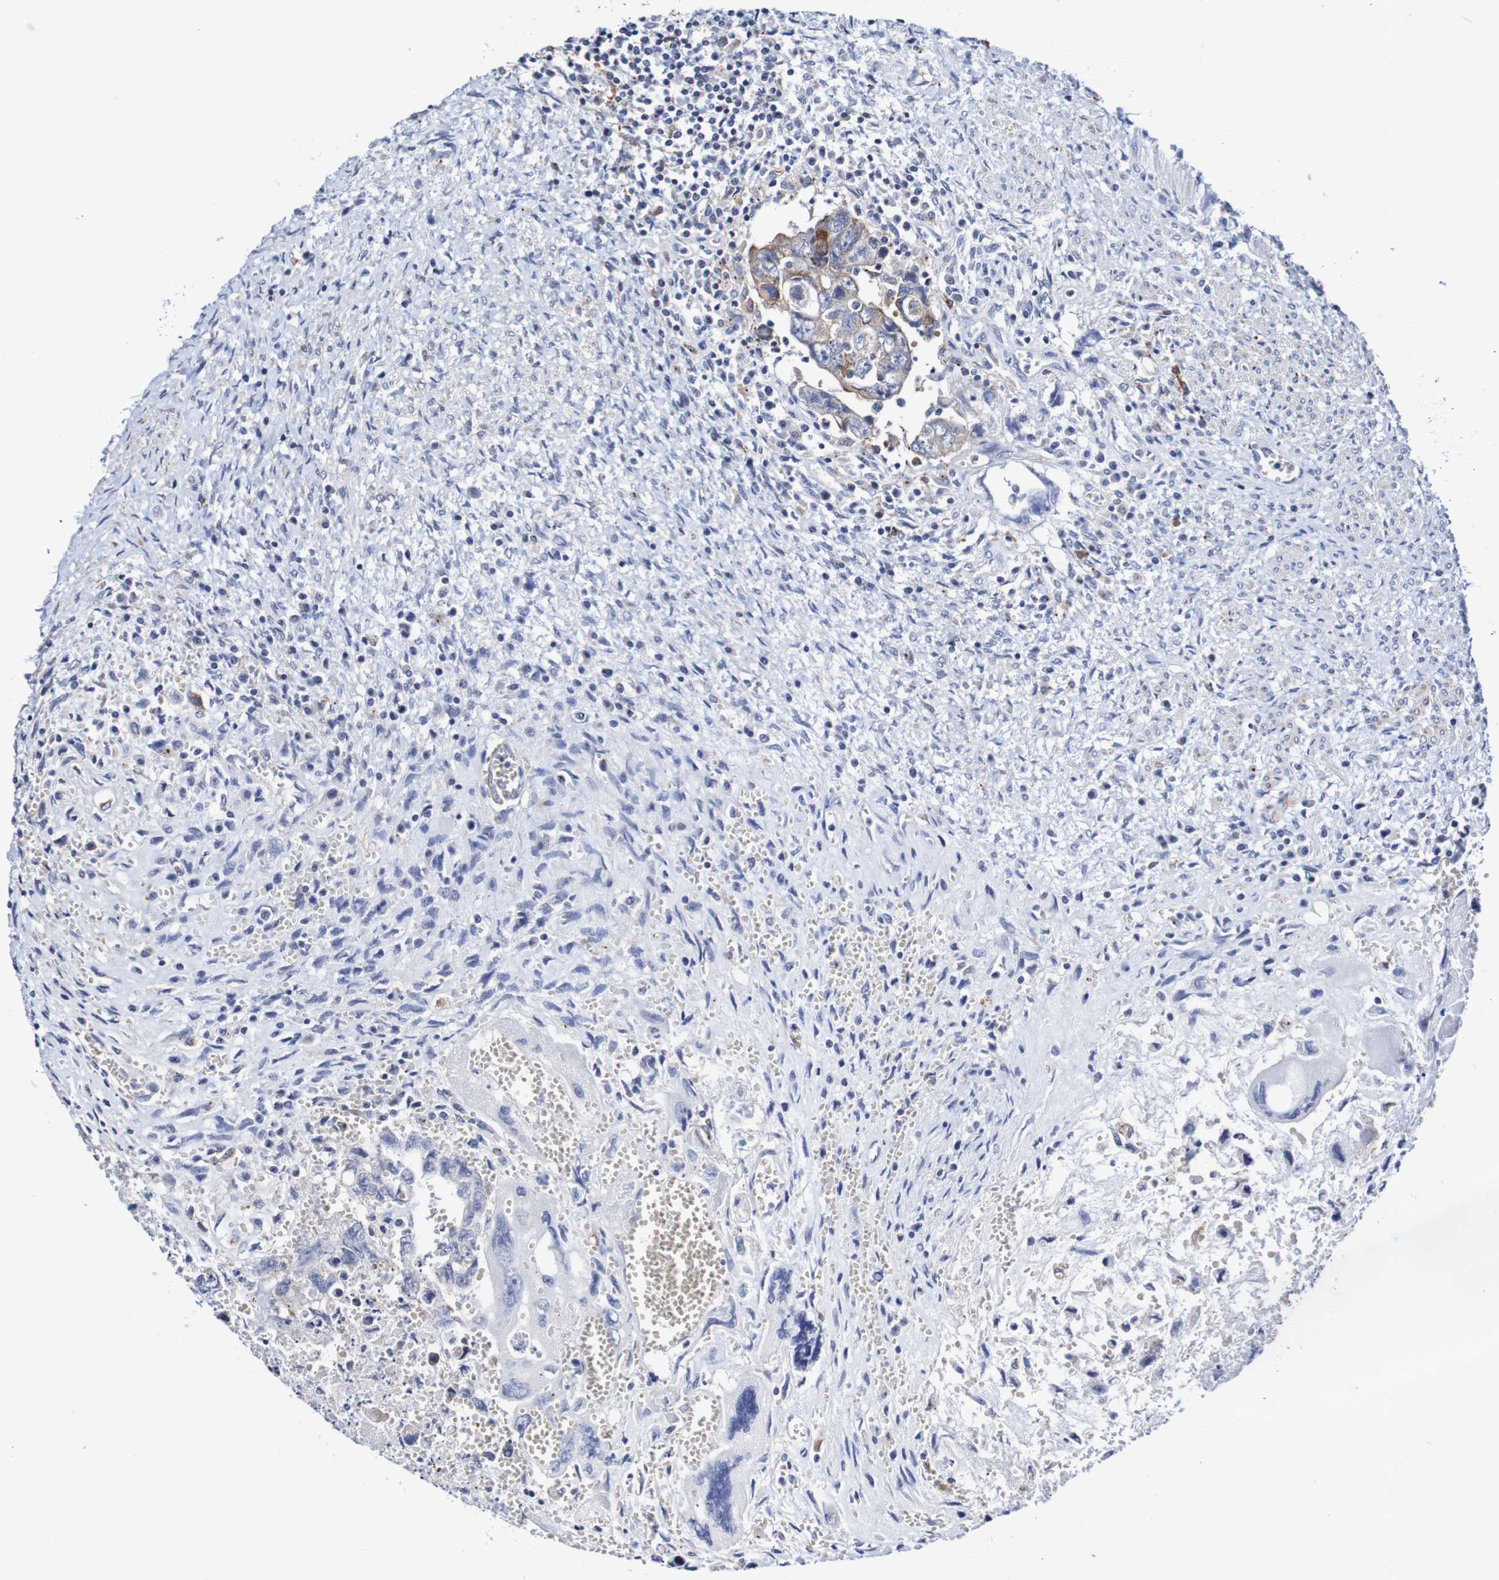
{"staining": {"intensity": "moderate", "quantity": "<25%", "location": "cytoplasmic/membranous"}, "tissue": "testis cancer", "cell_type": "Tumor cells", "image_type": "cancer", "snomed": [{"axis": "morphology", "description": "Carcinoma, Embryonal, NOS"}, {"axis": "topography", "description": "Testis"}], "caption": "Testis cancer stained with a brown dye reveals moderate cytoplasmic/membranous positive staining in about <25% of tumor cells.", "gene": "SEZ6", "patient": {"sex": "male", "age": 28}}